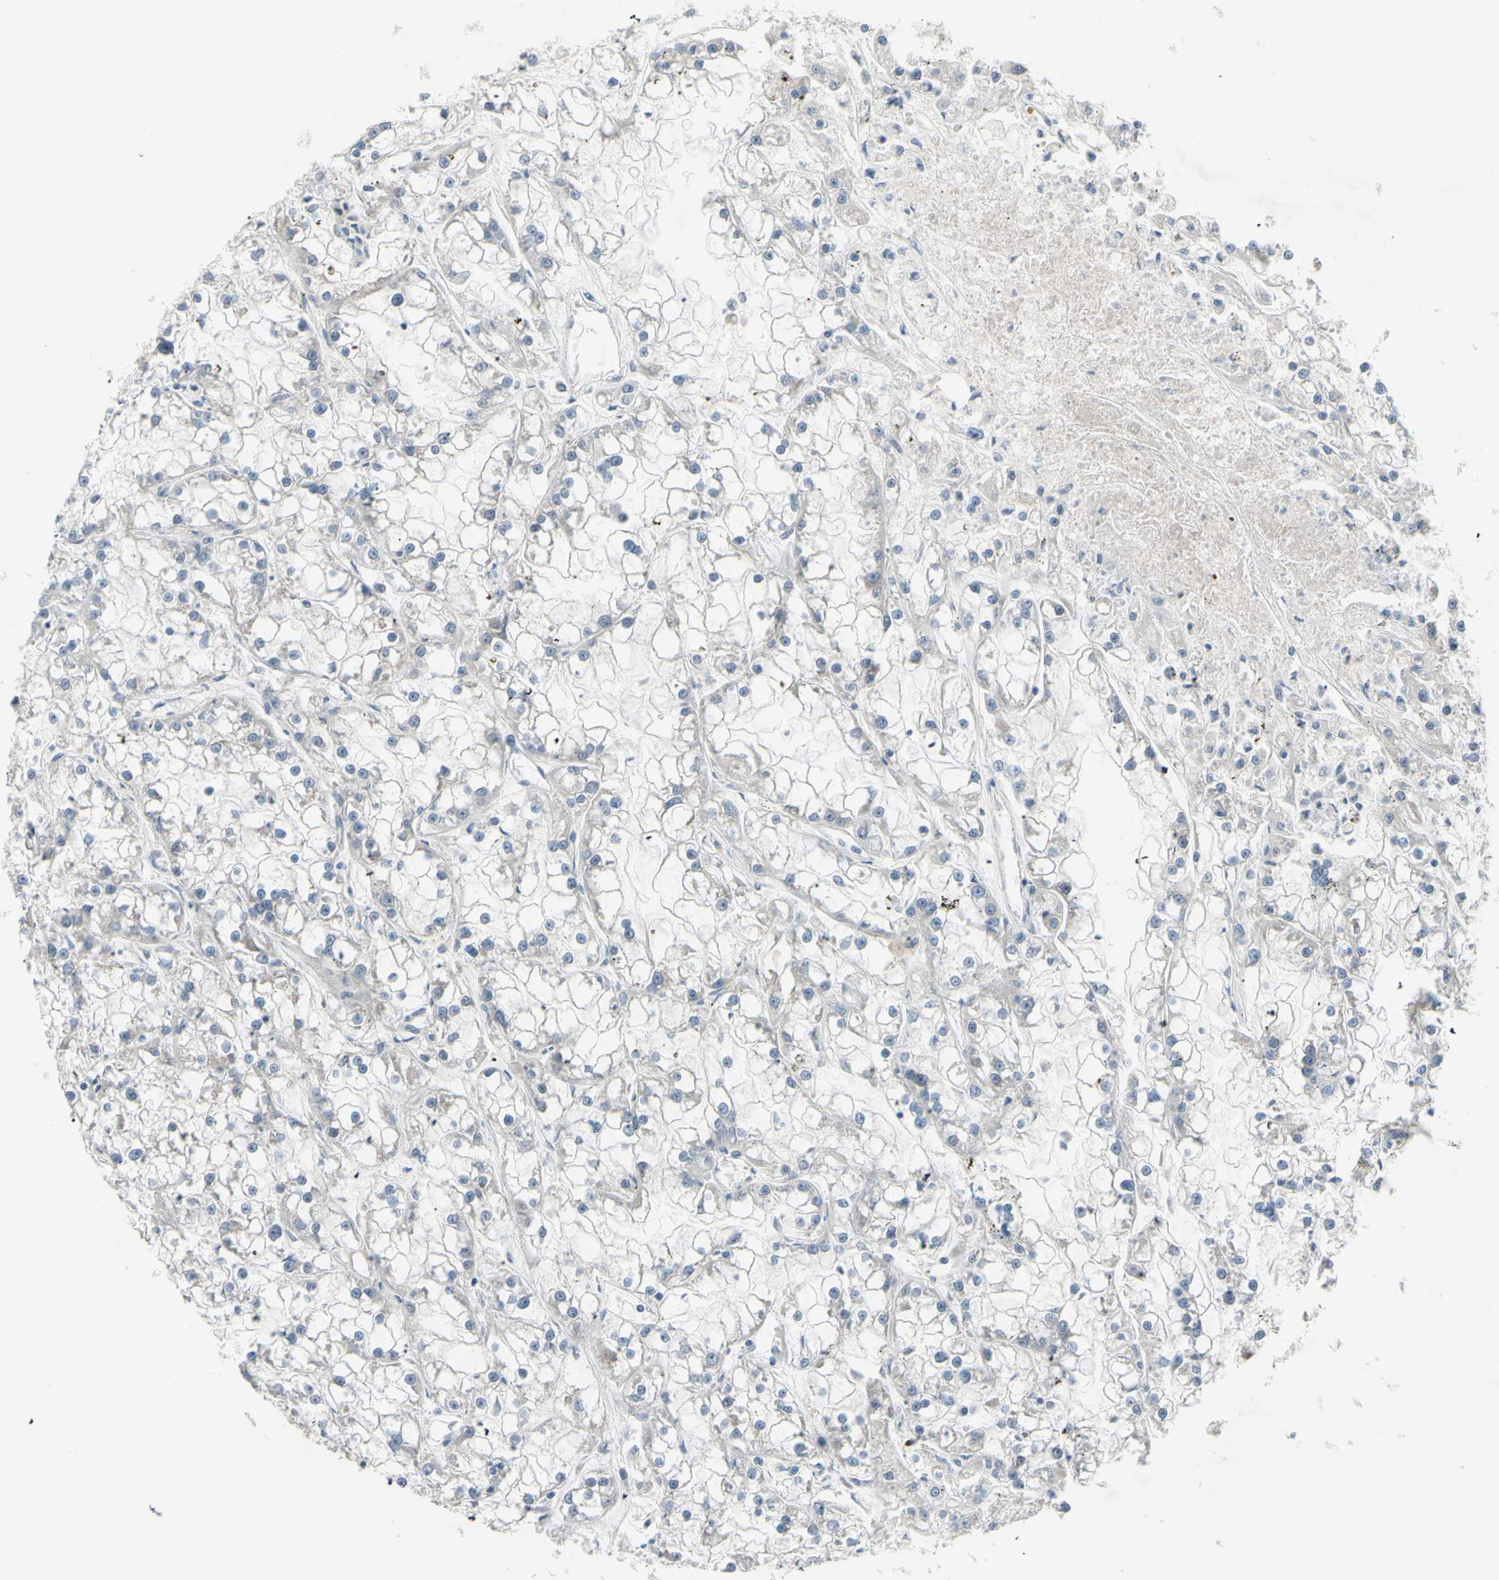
{"staining": {"intensity": "negative", "quantity": "none", "location": "none"}, "tissue": "renal cancer", "cell_type": "Tumor cells", "image_type": "cancer", "snomed": [{"axis": "morphology", "description": "Adenocarcinoma, NOS"}, {"axis": "topography", "description": "Kidney"}], "caption": "The immunohistochemistry histopathology image has no significant positivity in tumor cells of renal cancer tissue.", "gene": "ETNK1", "patient": {"sex": "female", "age": 52}}